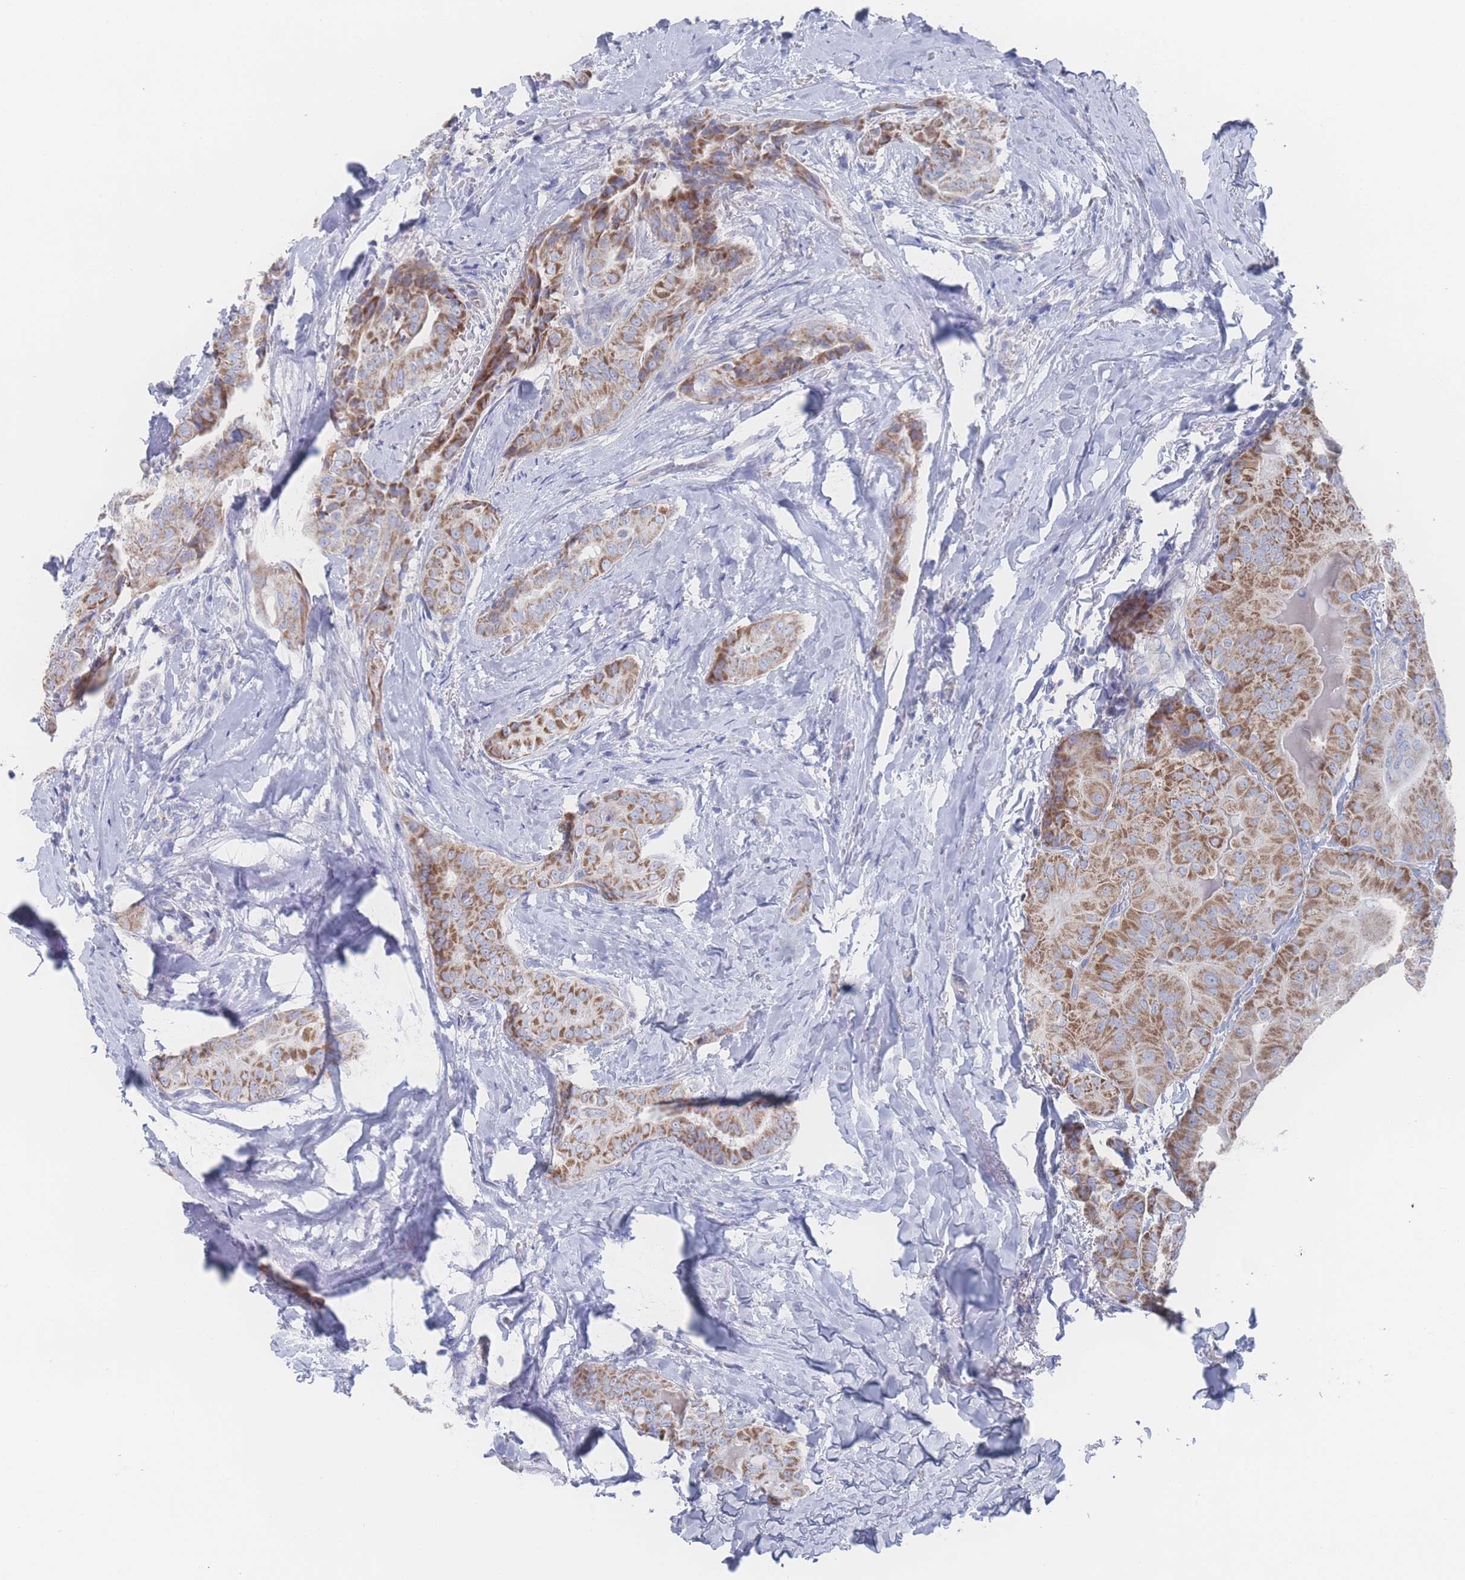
{"staining": {"intensity": "moderate", "quantity": ">75%", "location": "cytoplasmic/membranous"}, "tissue": "thyroid cancer", "cell_type": "Tumor cells", "image_type": "cancer", "snomed": [{"axis": "morphology", "description": "Papillary adenocarcinoma, NOS"}, {"axis": "topography", "description": "Thyroid gland"}], "caption": "Moderate cytoplasmic/membranous positivity is identified in approximately >75% of tumor cells in thyroid cancer (papillary adenocarcinoma). Immunohistochemistry (ihc) stains the protein of interest in brown and the nuclei are stained blue.", "gene": "SNPH", "patient": {"sex": "female", "age": 68}}